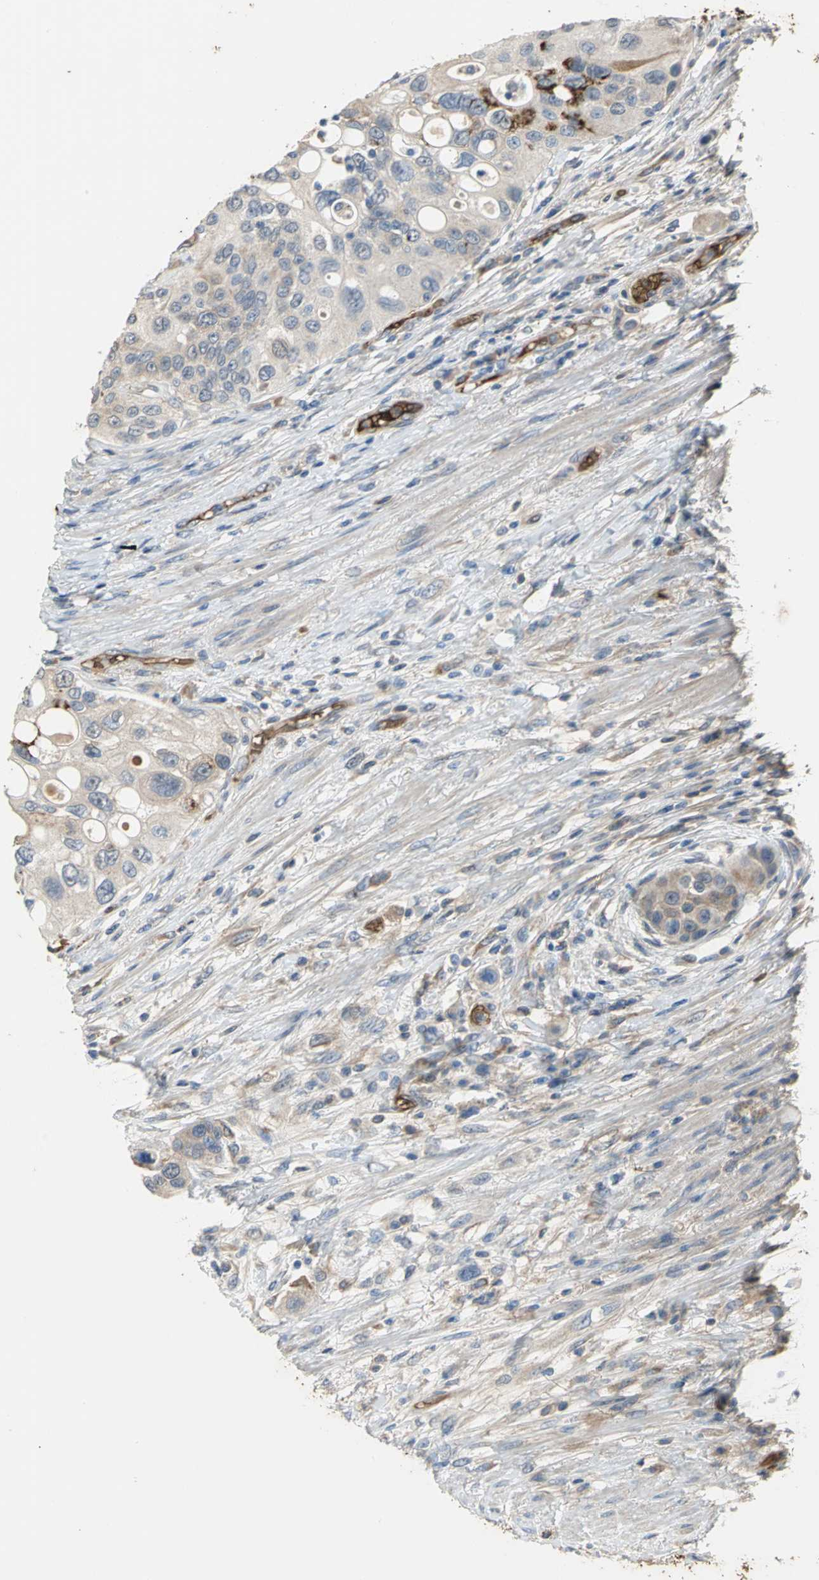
{"staining": {"intensity": "moderate", "quantity": "25%-75%", "location": "cytoplasmic/membranous"}, "tissue": "urothelial cancer", "cell_type": "Tumor cells", "image_type": "cancer", "snomed": [{"axis": "morphology", "description": "Urothelial carcinoma, High grade"}, {"axis": "topography", "description": "Urinary bladder"}], "caption": "Immunohistochemical staining of human urothelial carcinoma (high-grade) exhibits moderate cytoplasmic/membranous protein positivity in approximately 25%-75% of tumor cells. (DAB (3,3'-diaminobenzidine) IHC, brown staining for protein, blue staining for nuclei).", "gene": "TREM1", "patient": {"sex": "female", "age": 56}}